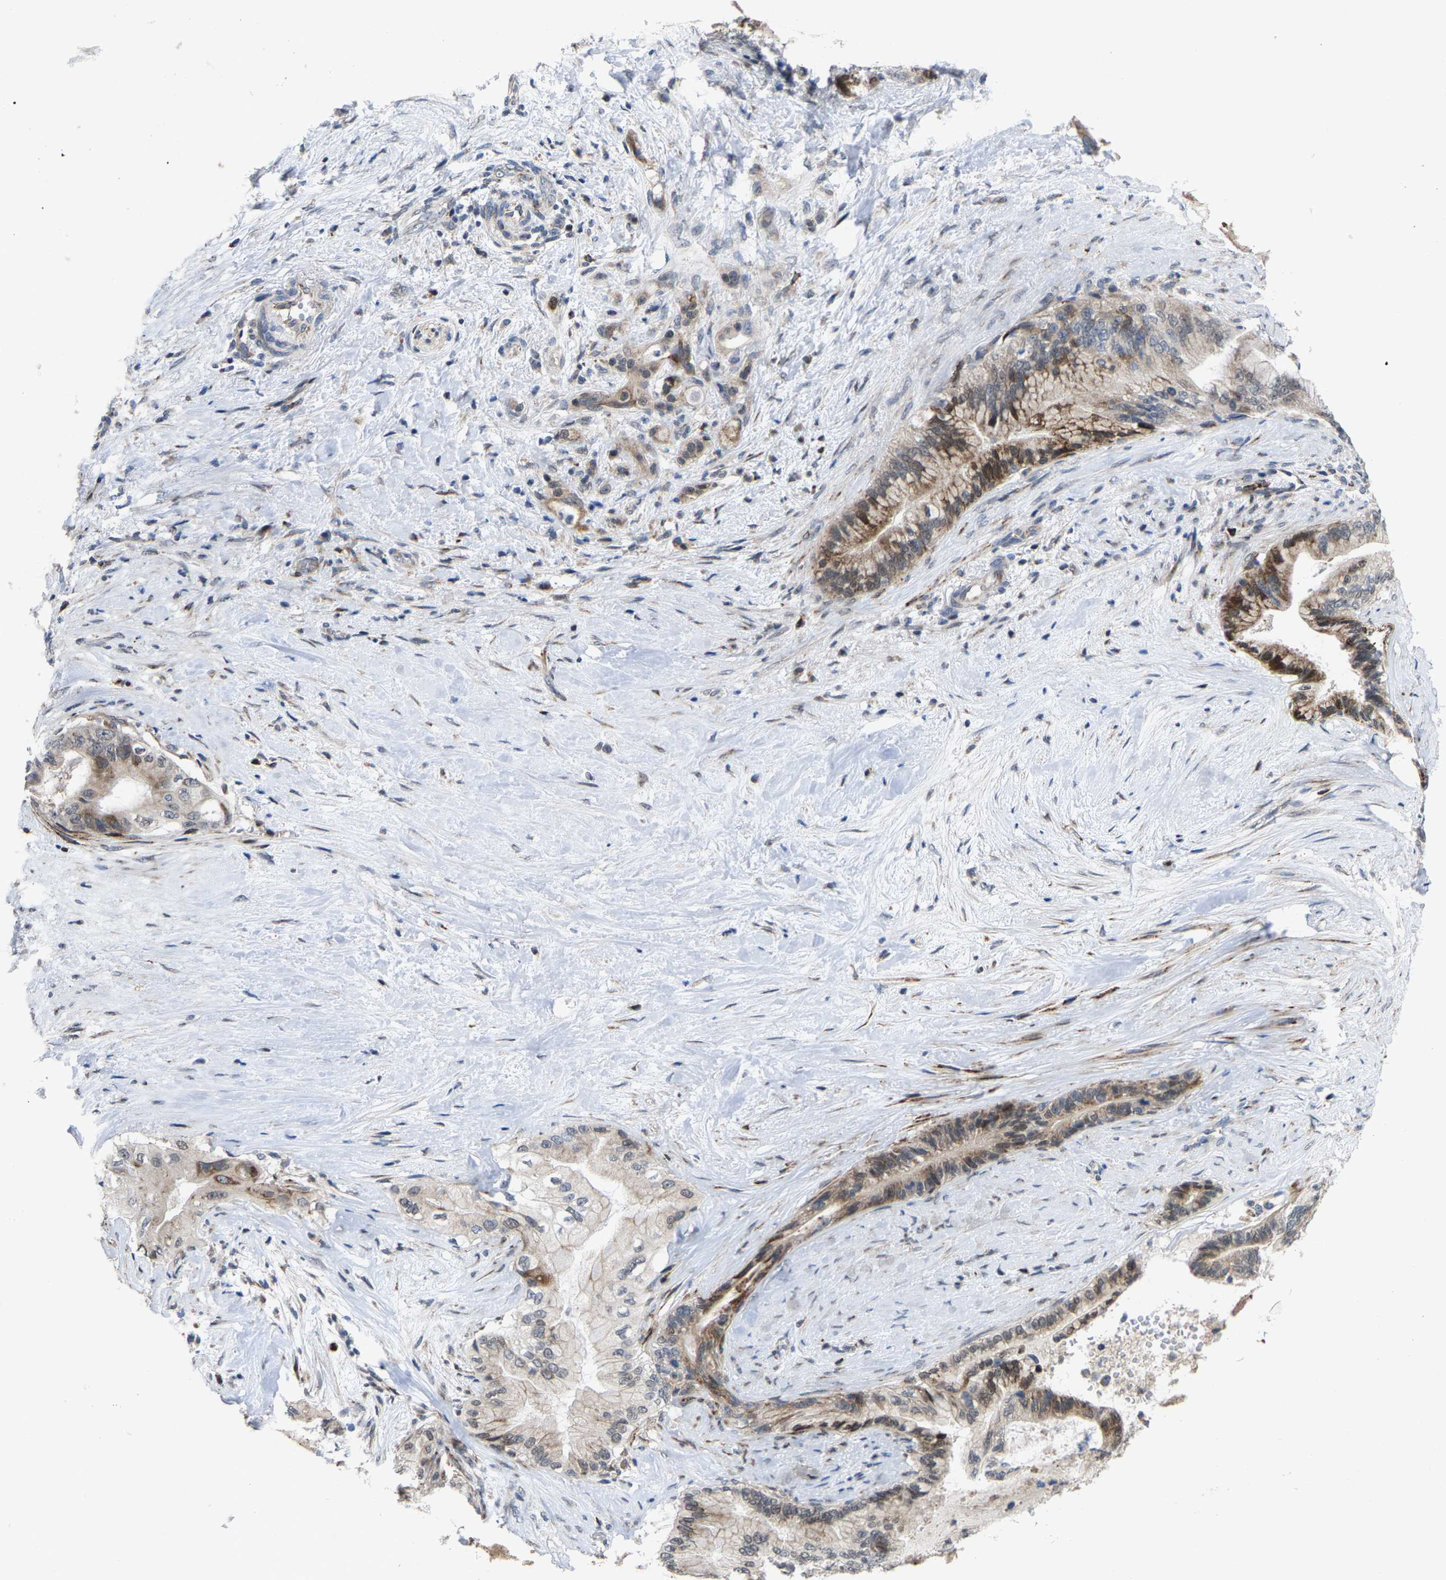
{"staining": {"intensity": "moderate", "quantity": "<25%", "location": "cytoplasmic/membranous"}, "tissue": "pancreatic cancer", "cell_type": "Tumor cells", "image_type": "cancer", "snomed": [{"axis": "morphology", "description": "Adenocarcinoma, NOS"}, {"axis": "topography", "description": "Pancreas"}], "caption": "Immunohistochemical staining of human pancreatic cancer (adenocarcinoma) shows low levels of moderate cytoplasmic/membranous protein staining in approximately <25% of tumor cells.", "gene": "TDRKH", "patient": {"sex": "male", "age": 59}}